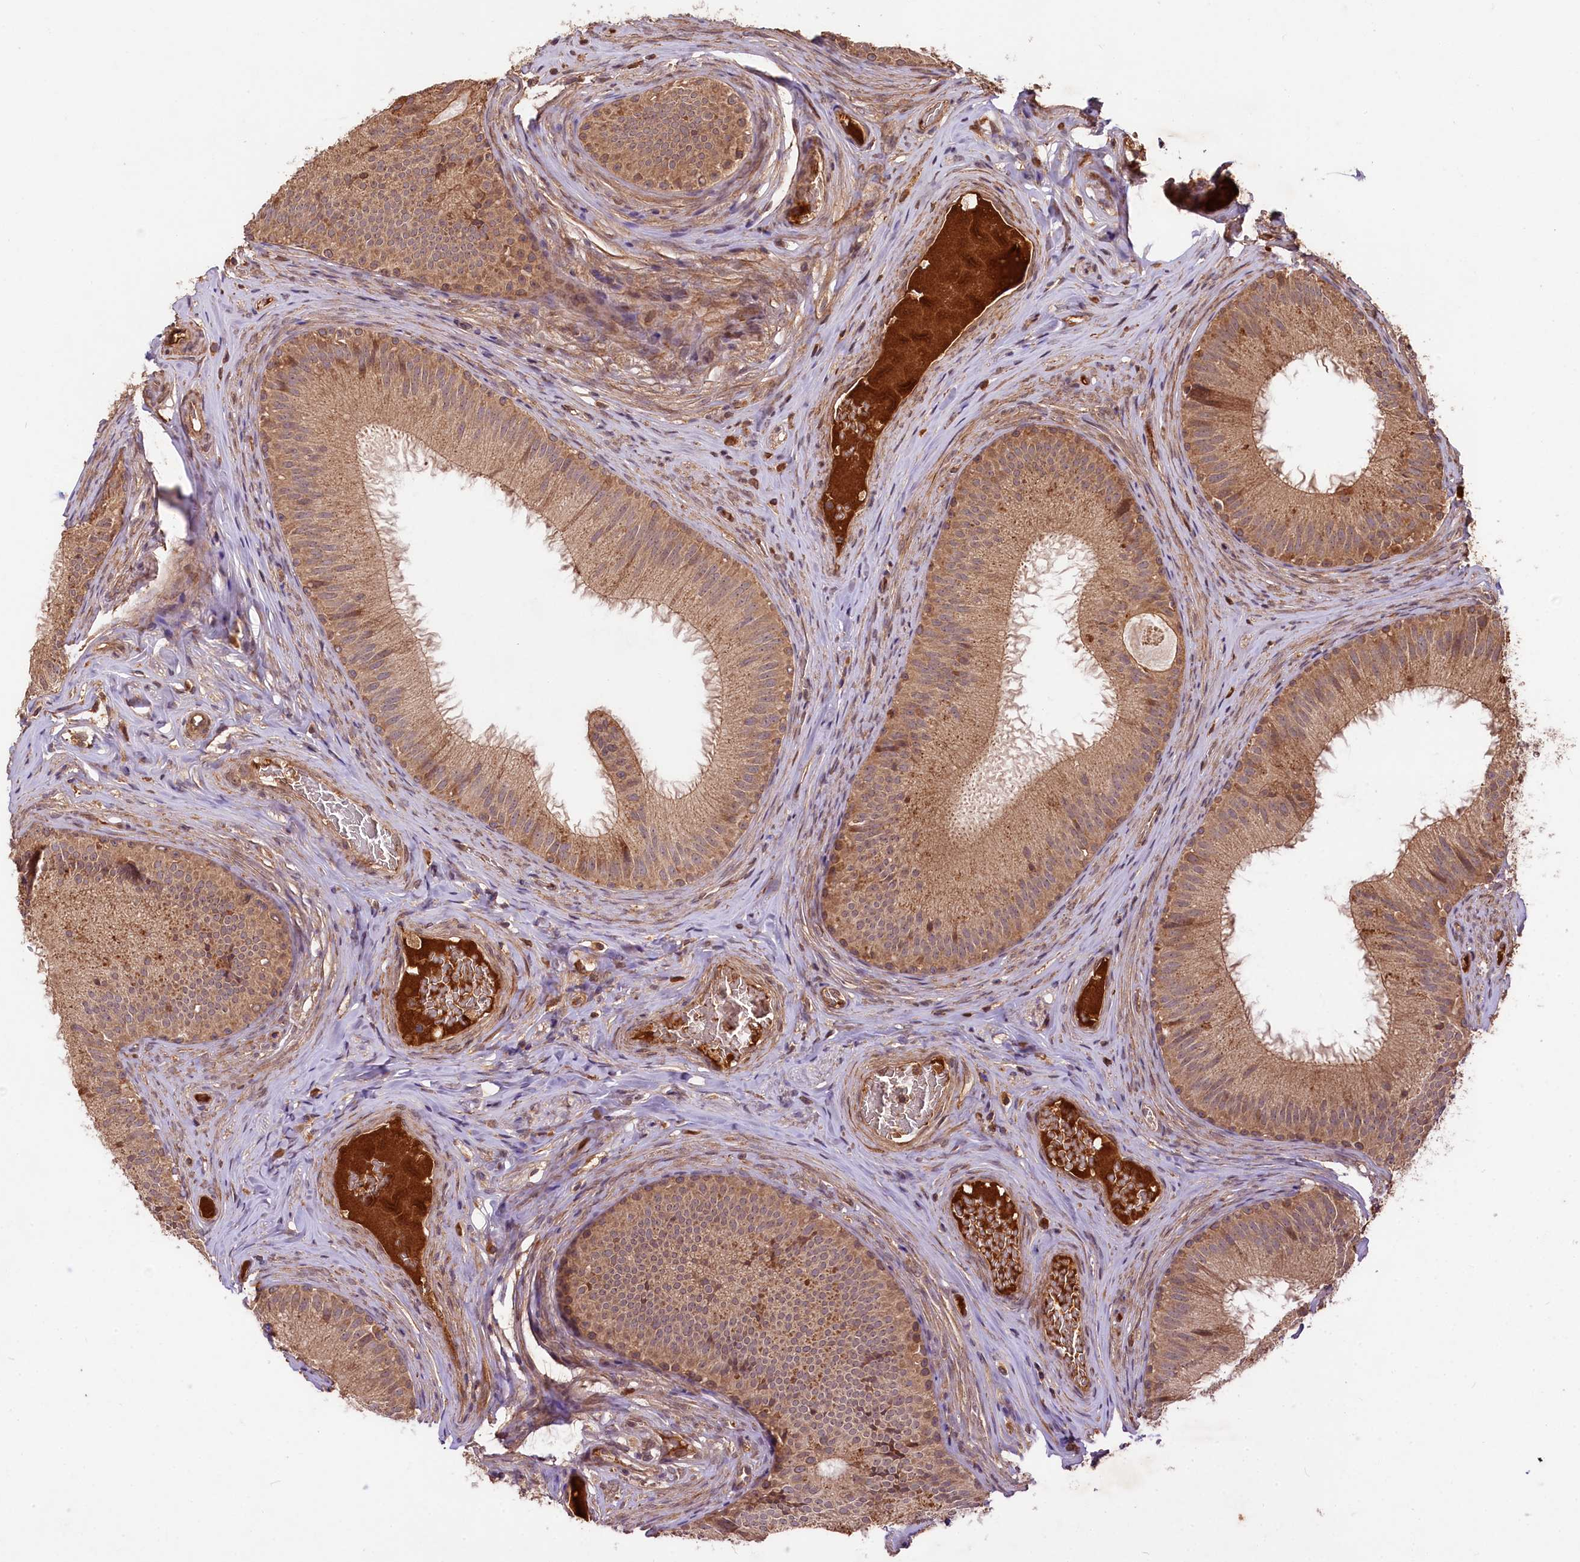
{"staining": {"intensity": "moderate", "quantity": ">75%", "location": "cytoplasmic/membranous,nuclear"}, "tissue": "epididymis", "cell_type": "Glandular cells", "image_type": "normal", "snomed": [{"axis": "morphology", "description": "Normal tissue, NOS"}, {"axis": "topography", "description": "Epididymis"}], "caption": "Immunohistochemistry (IHC) of unremarkable epididymis shows medium levels of moderate cytoplasmic/membranous,nuclear positivity in about >75% of glandular cells. (IHC, brightfield microscopy, high magnification).", "gene": "MCF2L2", "patient": {"sex": "male", "age": 34}}